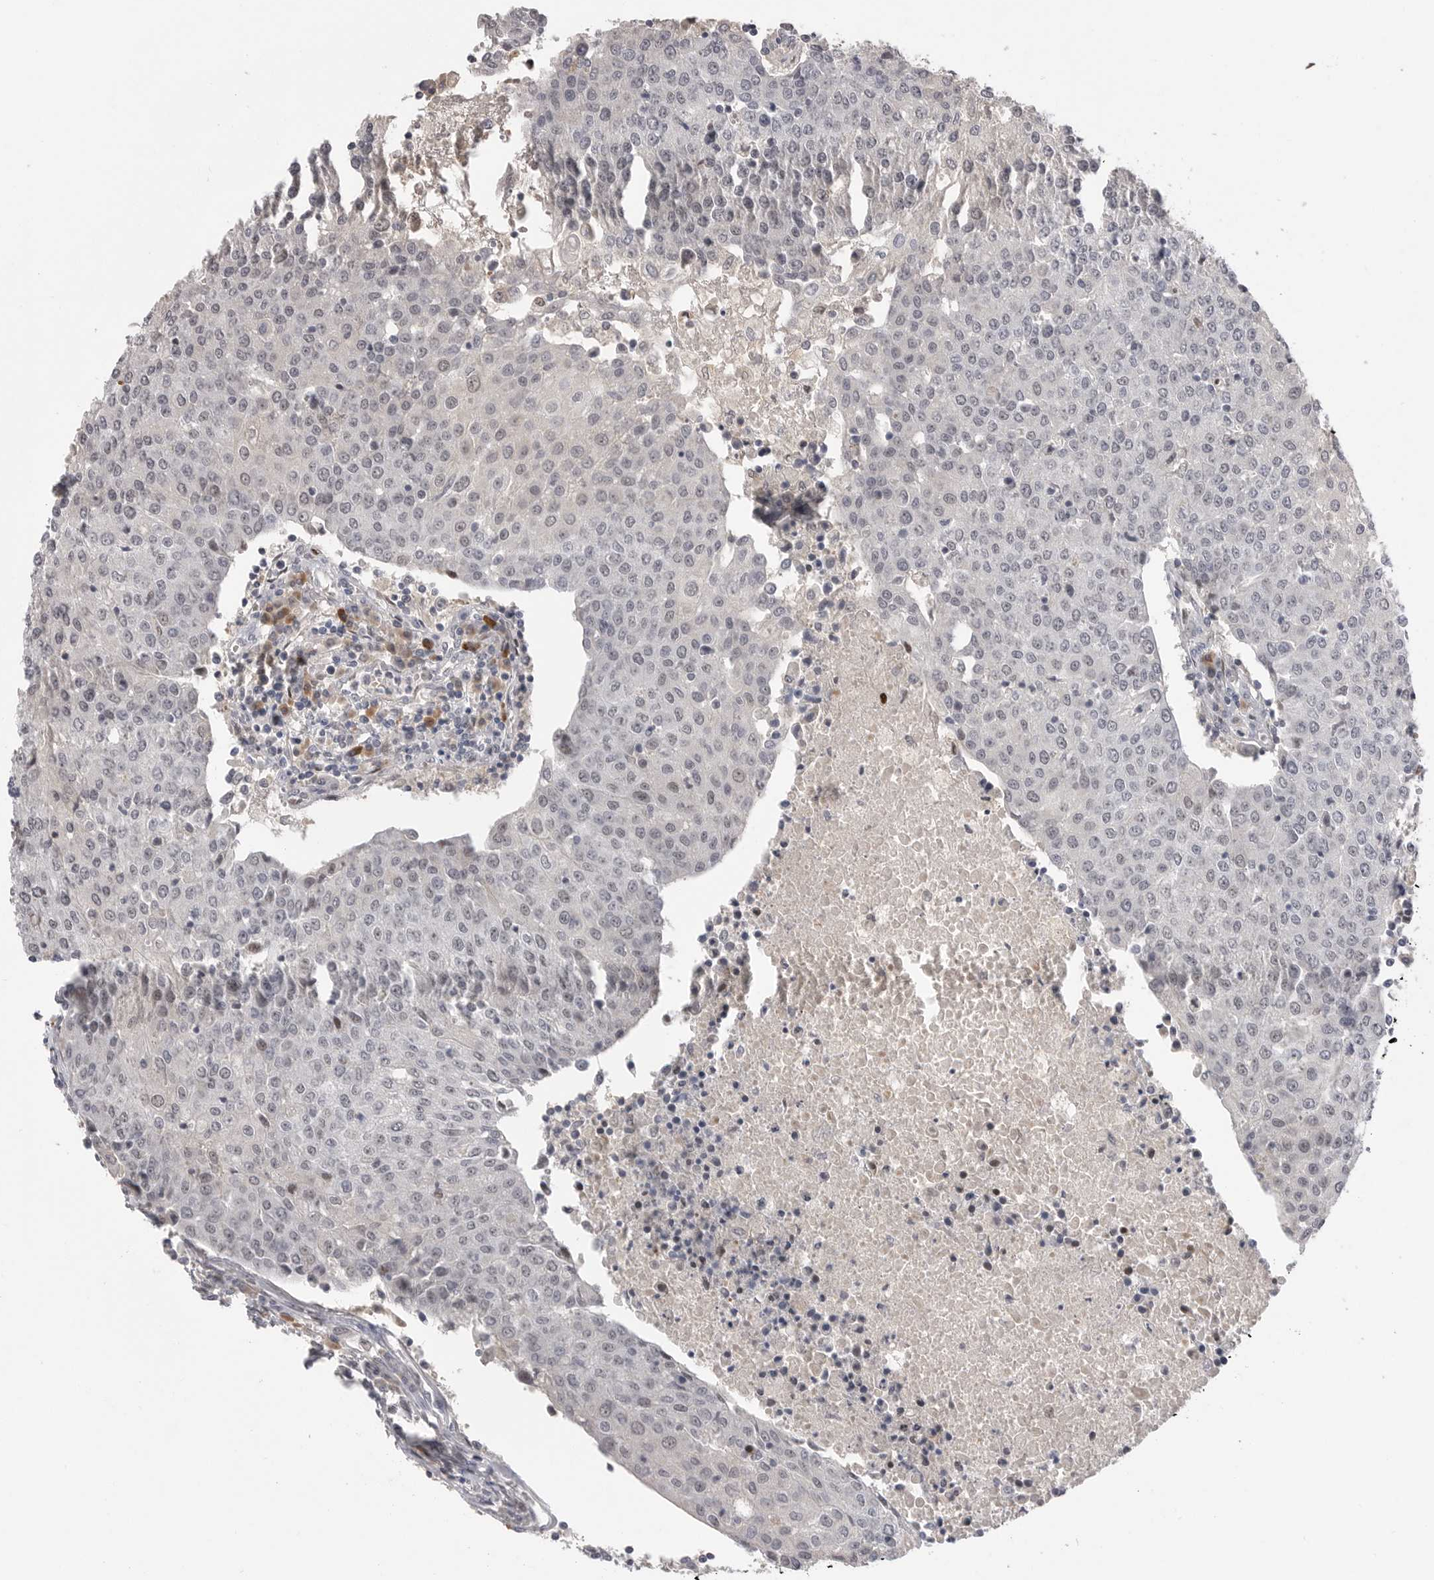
{"staining": {"intensity": "negative", "quantity": "none", "location": "none"}, "tissue": "urothelial cancer", "cell_type": "Tumor cells", "image_type": "cancer", "snomed": [{"axis": "morphology", "description": "Urothelial carcinoma, High grade"}, {"axis": "topography", "description": "Urinary bladder"}], "caption": "Tumor cells are negative for protein expression in human high-grade urothelial carcinoma. (Immunohistochemistry, brightfield microscopy, high magnification).", "gene": "PLEKHF1", "patient": {"sex": "female", "age": 85}}